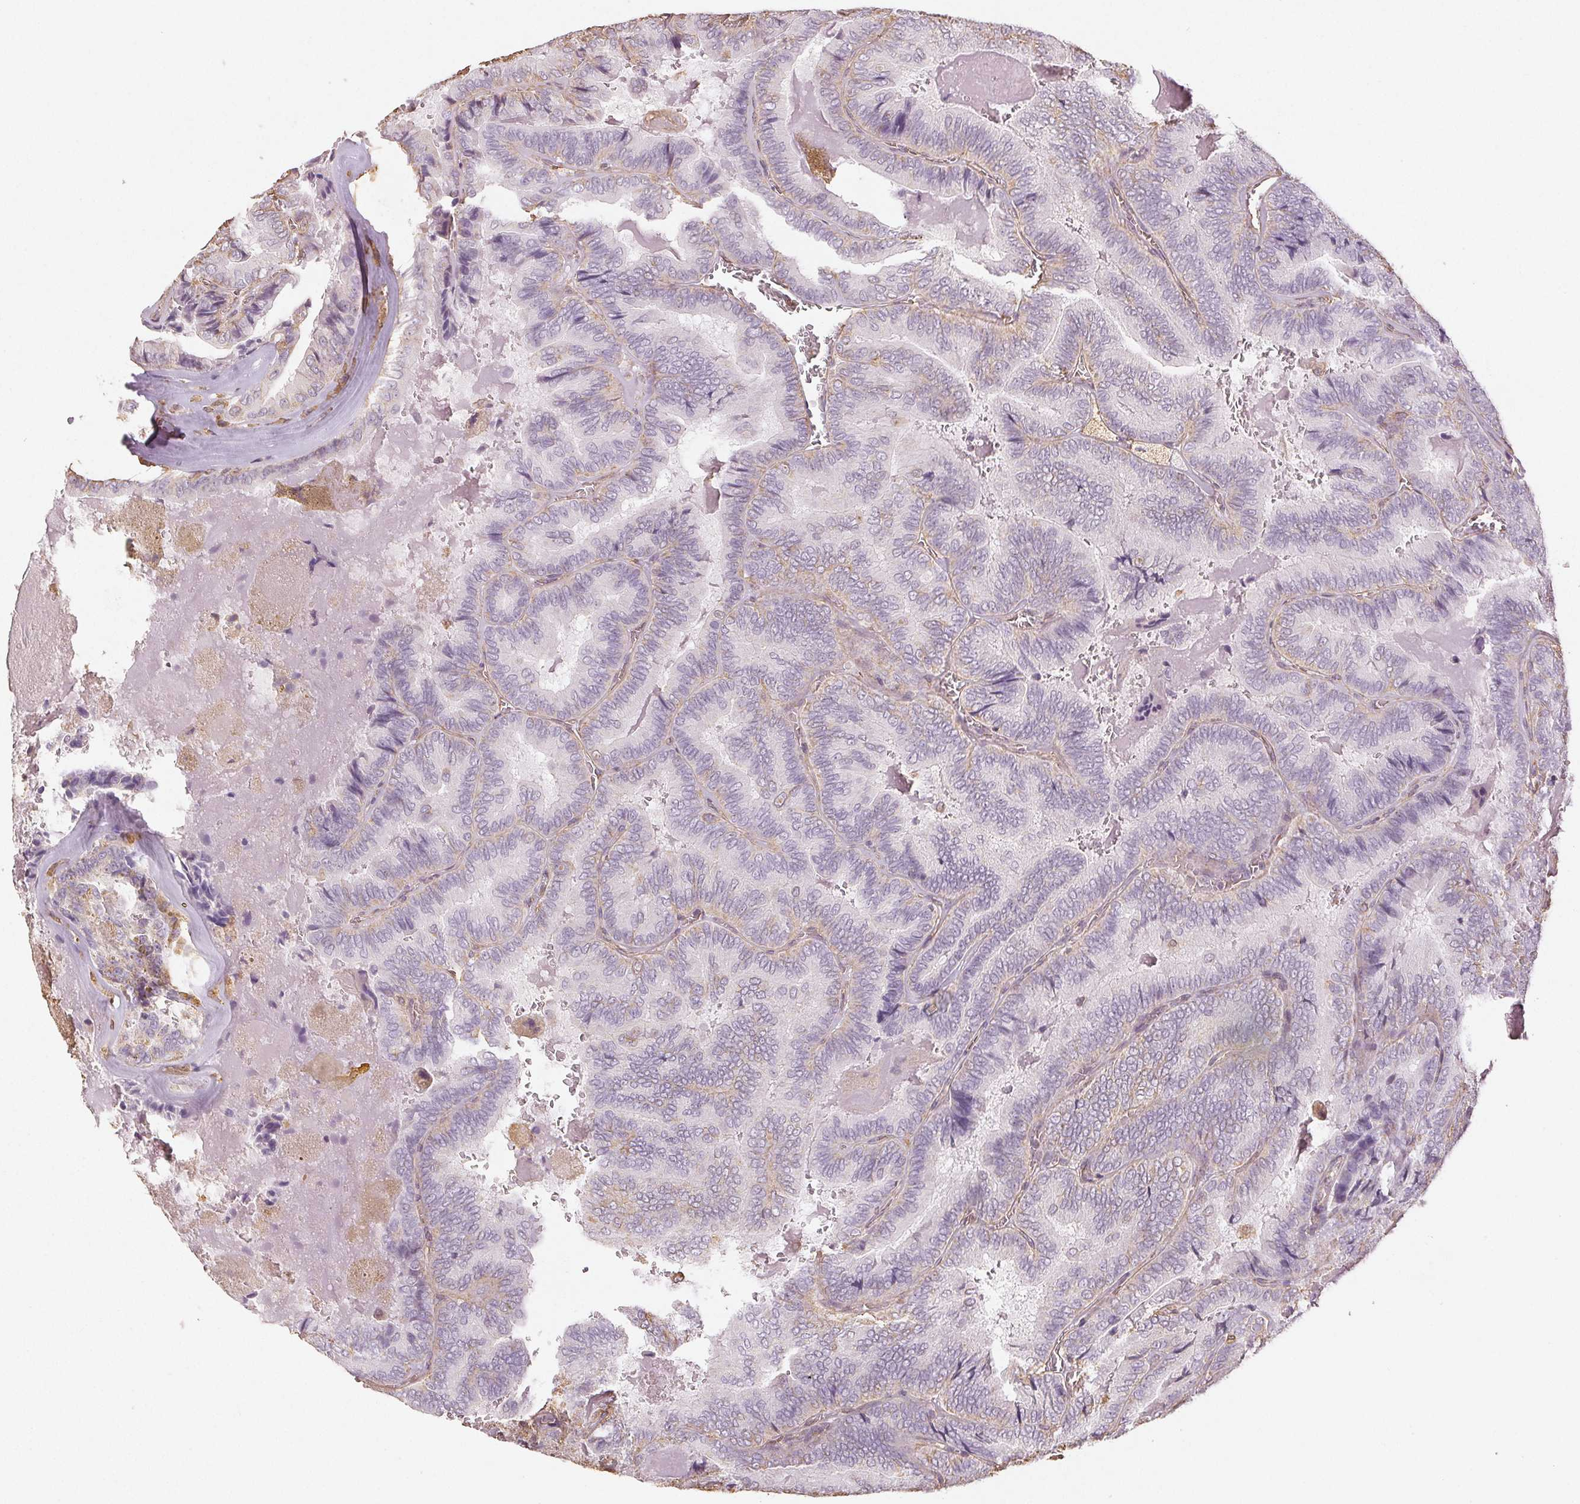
{"staining": {"intensity": "negative", "quantity": "none", "location": "none"}, "tissue": "thyroid cancer", "cell_type": "Tumor cells", "image_type": "cancer", "snomed": [{"axis": "morphology", "description": "Papillary adenocarcinoma, NOS"}, {"axis": "topography", "description": "Thyroid gland"}], "caption": "The immunohistochemistry (IHC) photomicrograph has no significant staining in tumor cells of thyroid cancer tissue. The staining was performed using DAB to visualize the protein expression in brown, while the nuclei were stained in blue with hematoxylin (Magnification: 20x).", "gene": "COL7A1", "patient": {"sex": "female", "age": 75}}